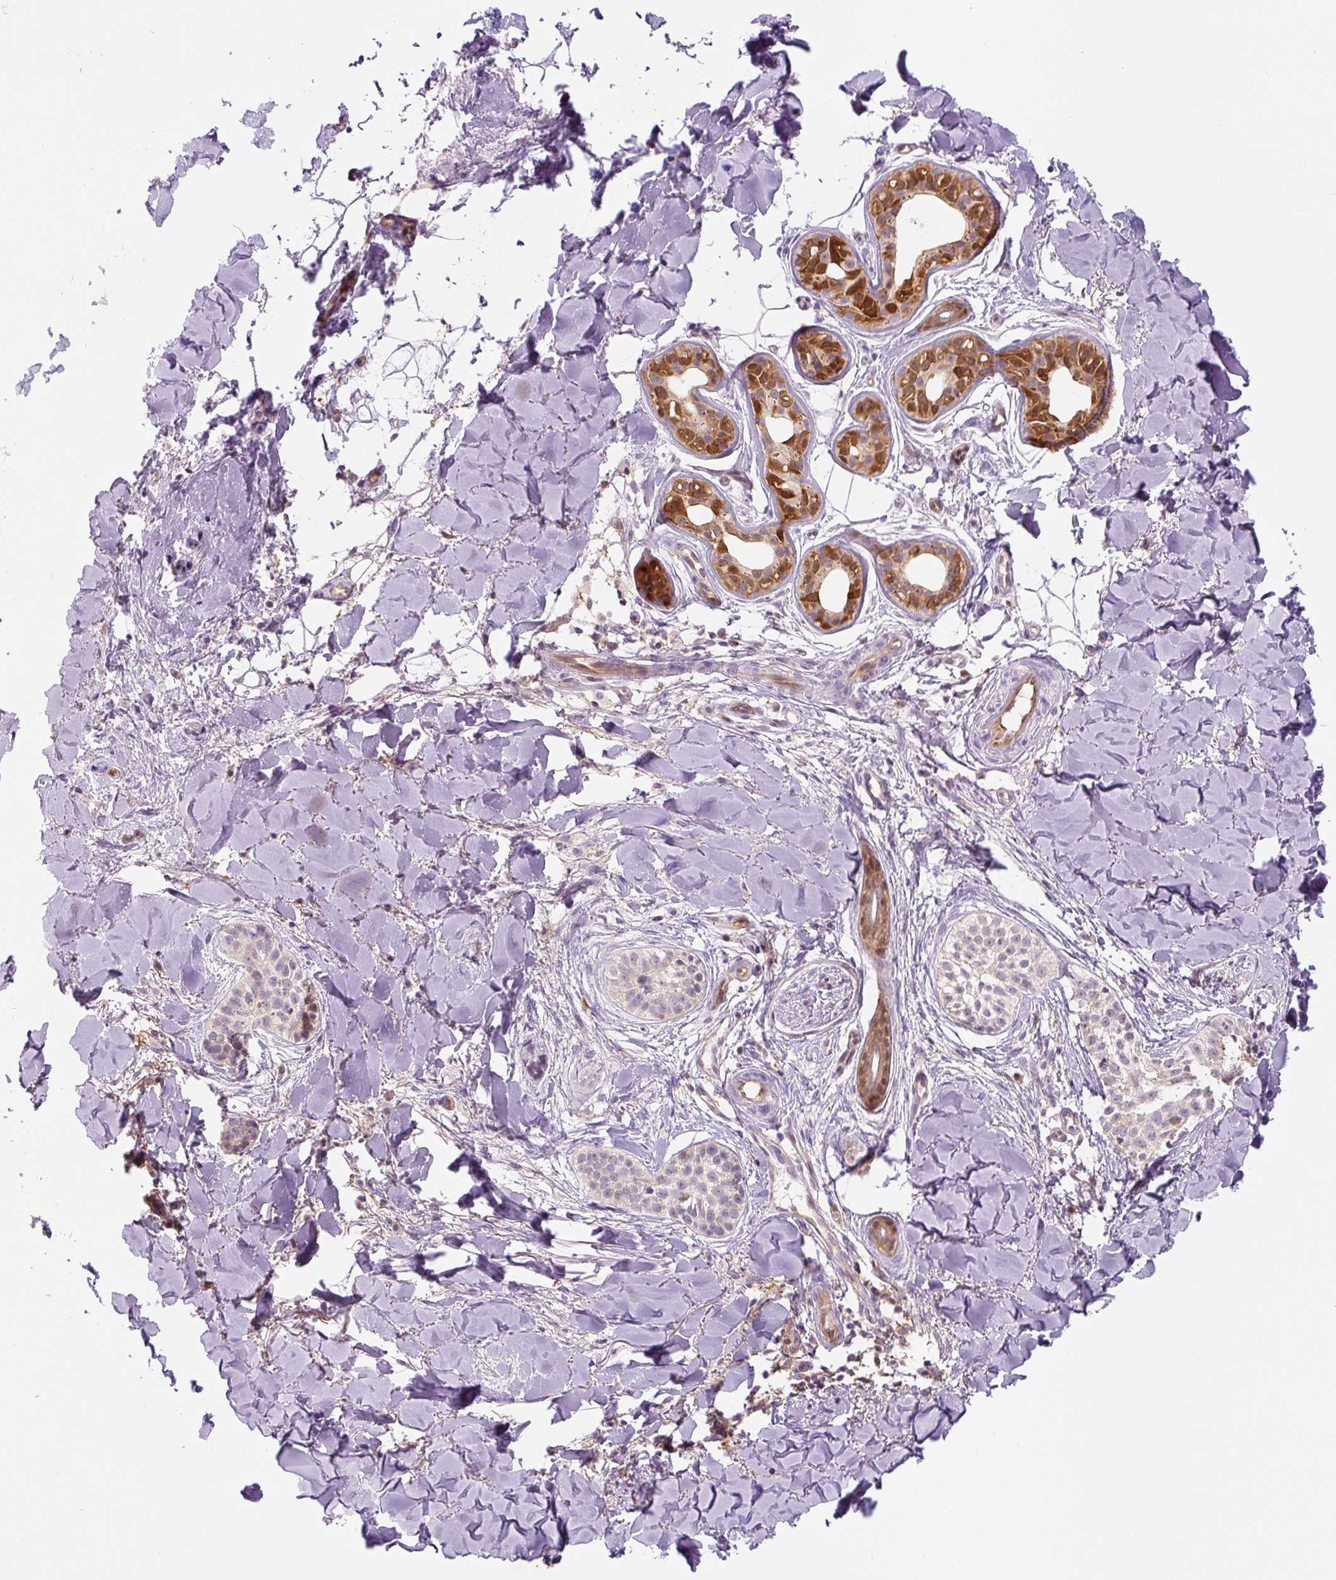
{"staining": {"intensity": "weak", "quantity": "<25%", "location": "nuclear"}, "tissue": "skin cancer", "cell_type": "Tumor cells", "image_type": "cancer", "snomed": [{"axis": "morphology", "description": "Basal cell carcinoma"}, {"axis": "topography", "description": "Skin"}], "caption": "Immunohistochemistry image of neoplastic tissue: basal cell carcinoma (skin) stained with DAB displays no significant protein expression in tumor cells. Brightfield microscopy of IHC stained with DAB (3,3'-diaminobenzidine) (brown) and hematoxylin (blue), captured at high magnification.", "gene": "SPSB2", "patient": {"sex": "male", "age": 52}}